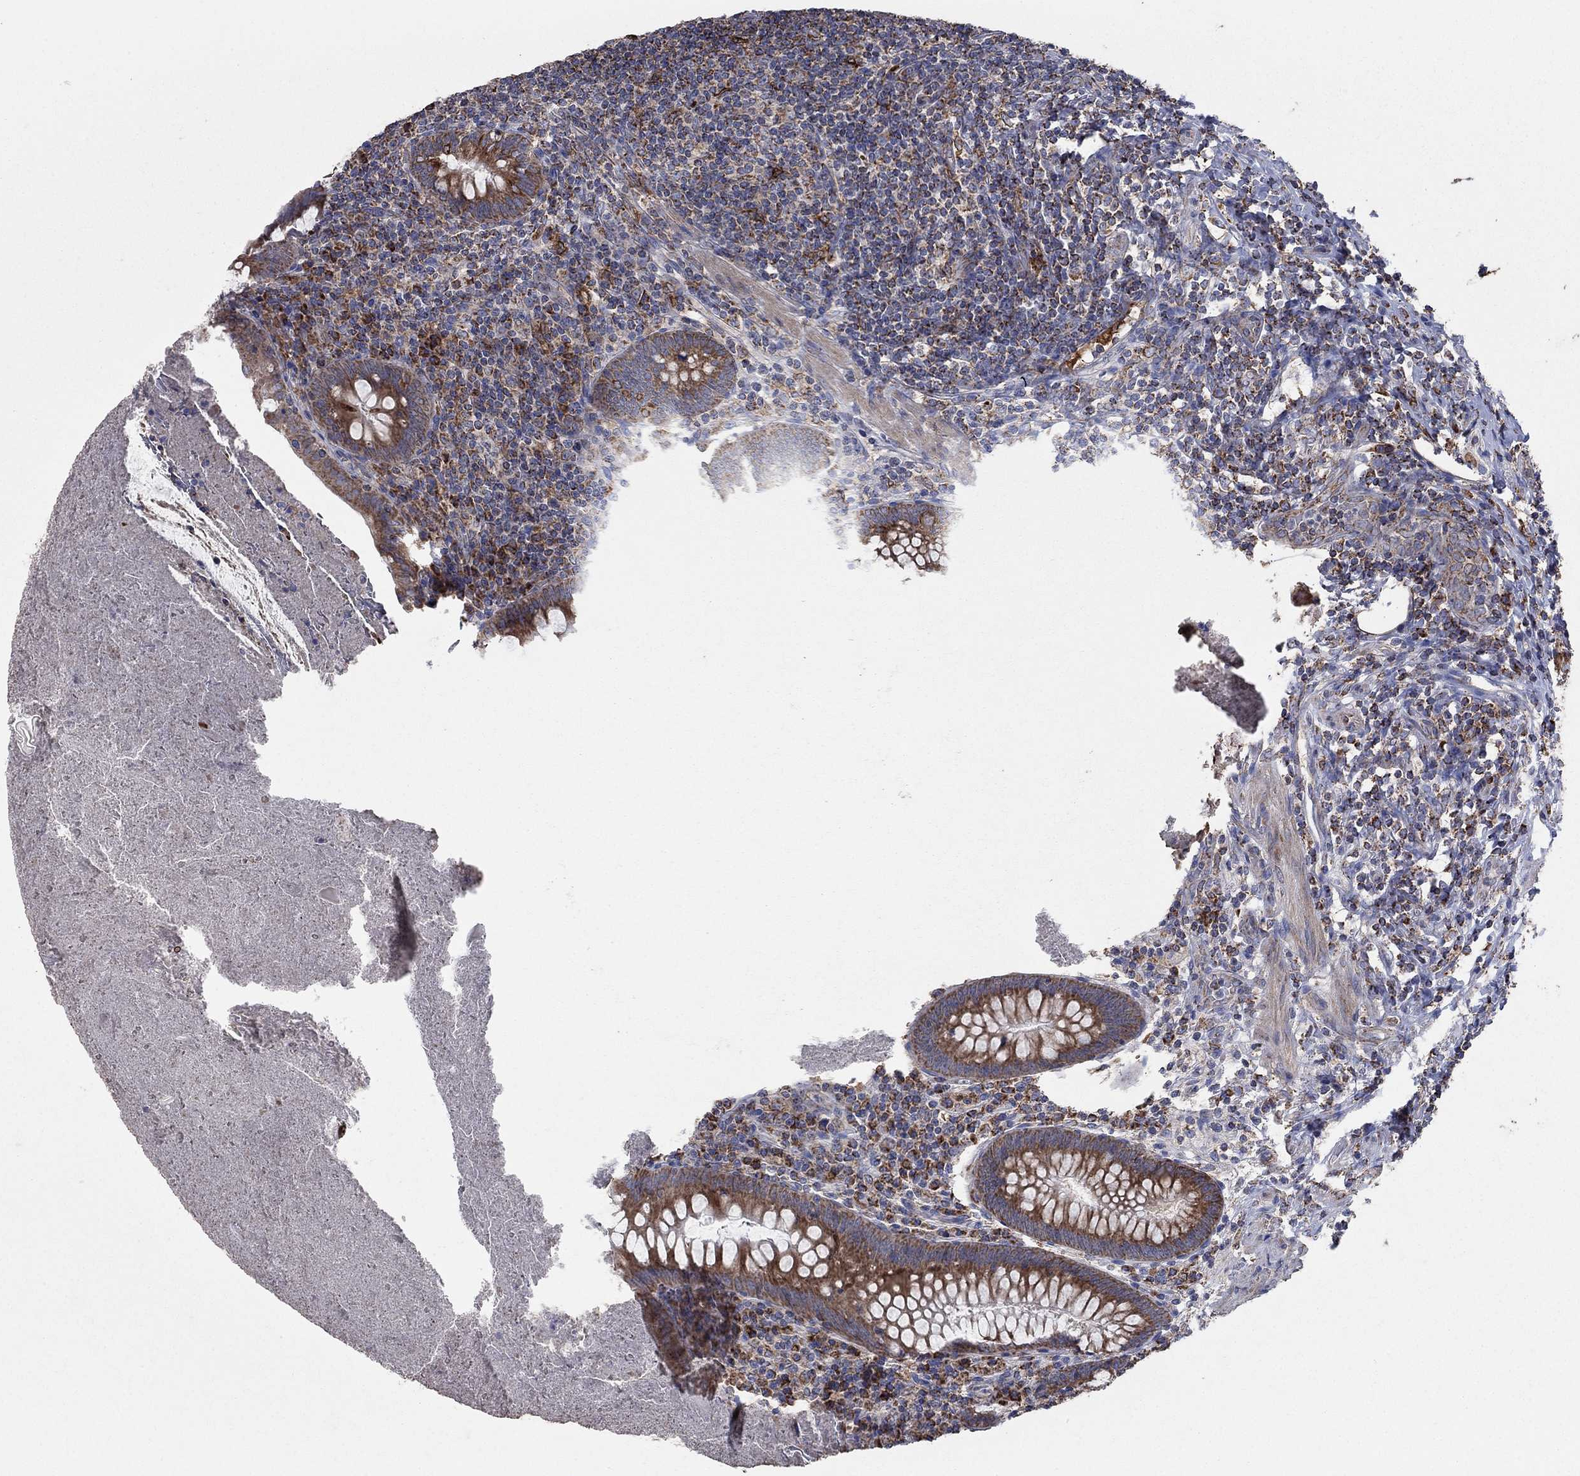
{"staining": {"intensity": "strong", "quantity": "25%-75%", "location": "cytoplasmic/membranous"}, "tissue": "appendix", "cell_type": "Glandular cells", "image_type": "normal", "snomed": [{"axis": "morphology", "description": "Normal tissue, NOS"}, {"axis": "topography", "description": "Appendix"}], "caption": "Appendix stained with DAB (3,3'-diaminobenzidine) IHC exhibits high levels of strong cytoplasmic/membranous positivity in about 25%-75% of glandular cells. (brown staining indicates protein expression, while blue staining denotes nuclei).", "gene": "NCEH1", "patient": {"sex": "male", "age": 47}}